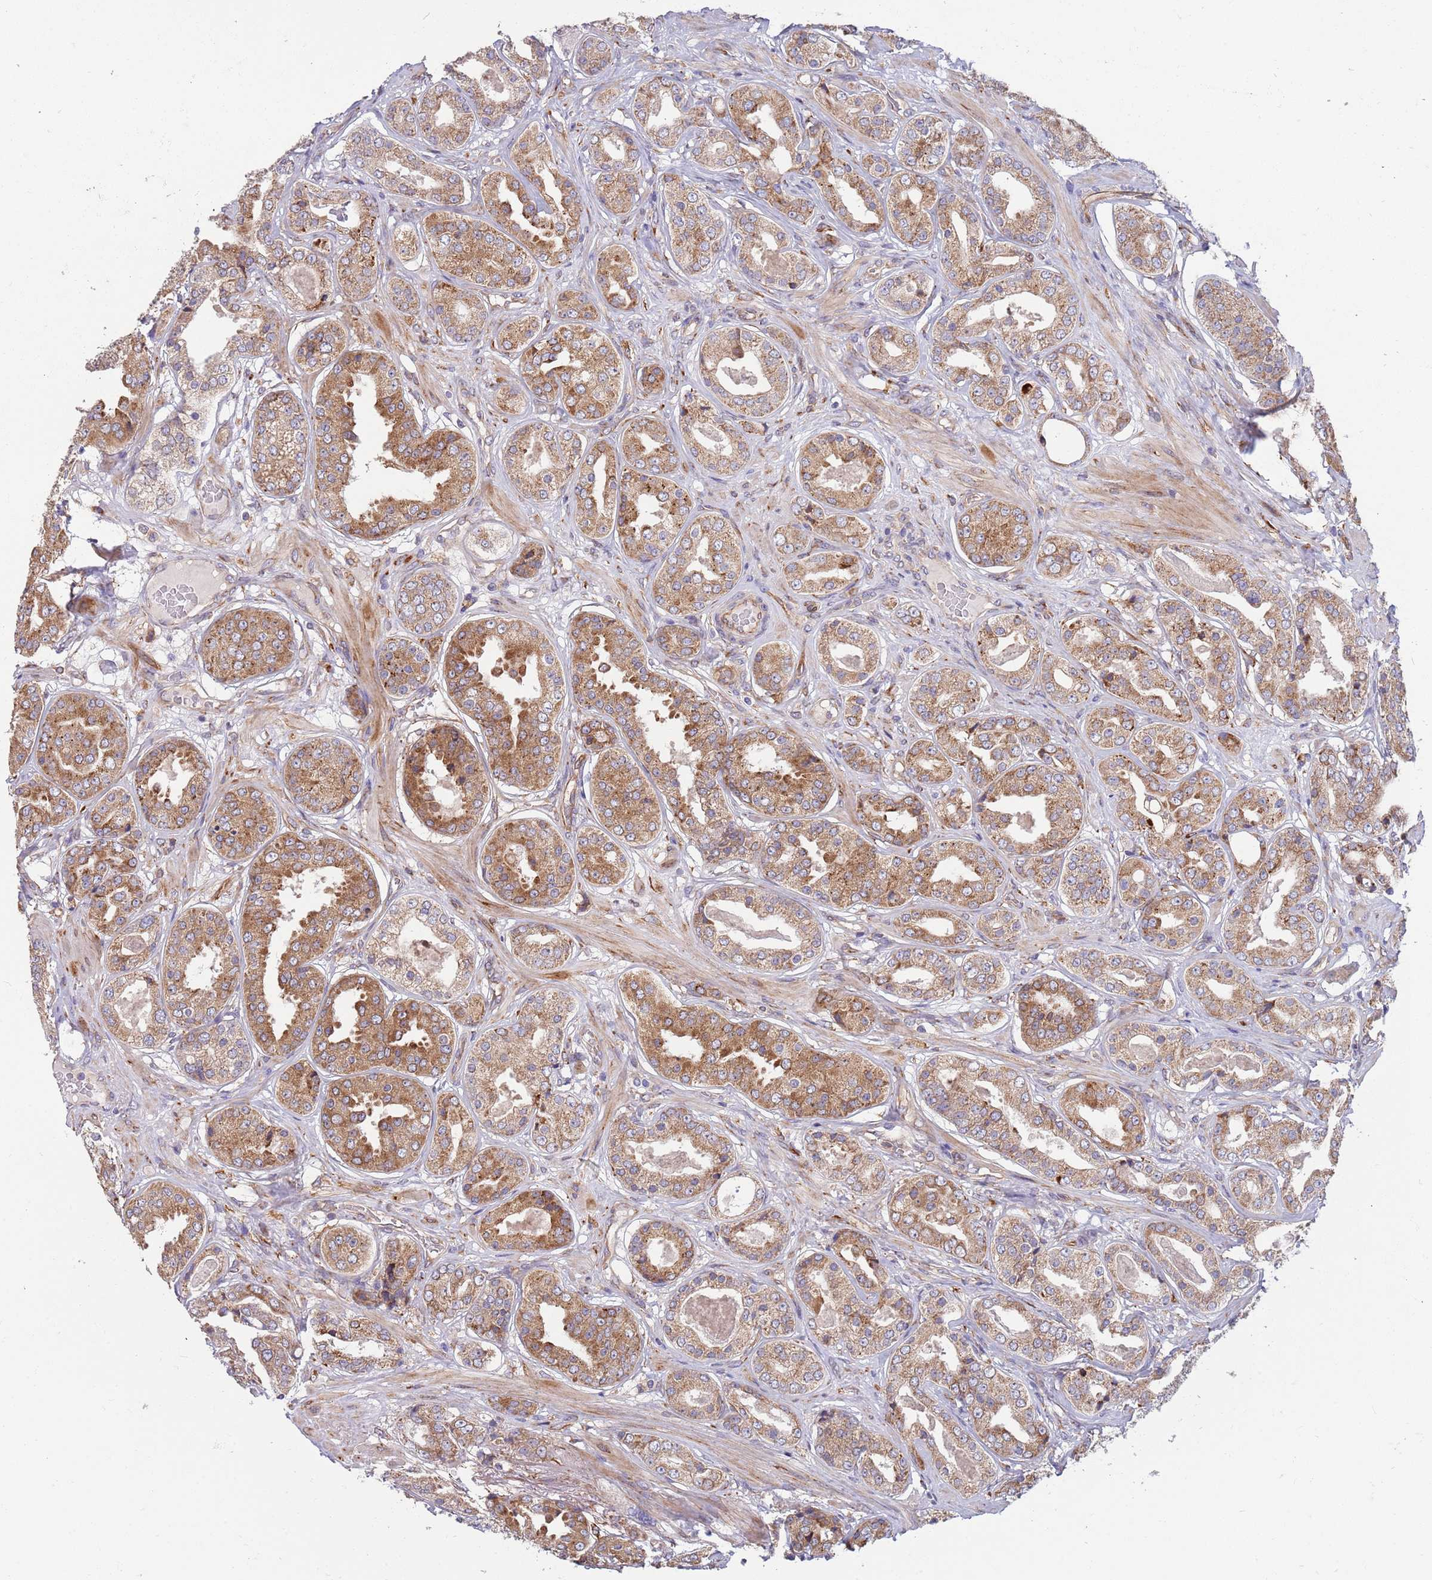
{"staining": {"intensity": "moderate", "quantity": ">75%", "location": "cytoplasmic/membranous"}, "tissue": "prostate cancer", "cell_type": "Tumor cells", "image_type": "cancer", "snomed": [{"axis": "morphology", "description": "Adenocarcinoma, High grade"}, {"axis": "topography", "description": "Prostate"}], "caption": "The micrograph demonstrates staining of prostate cancer, revealing moderate cytoplasmic/membranous protein staining (brown color) within tumor cells.", "gene": "ARMCX6", "patient": {"sex": "male", "age": 63}}